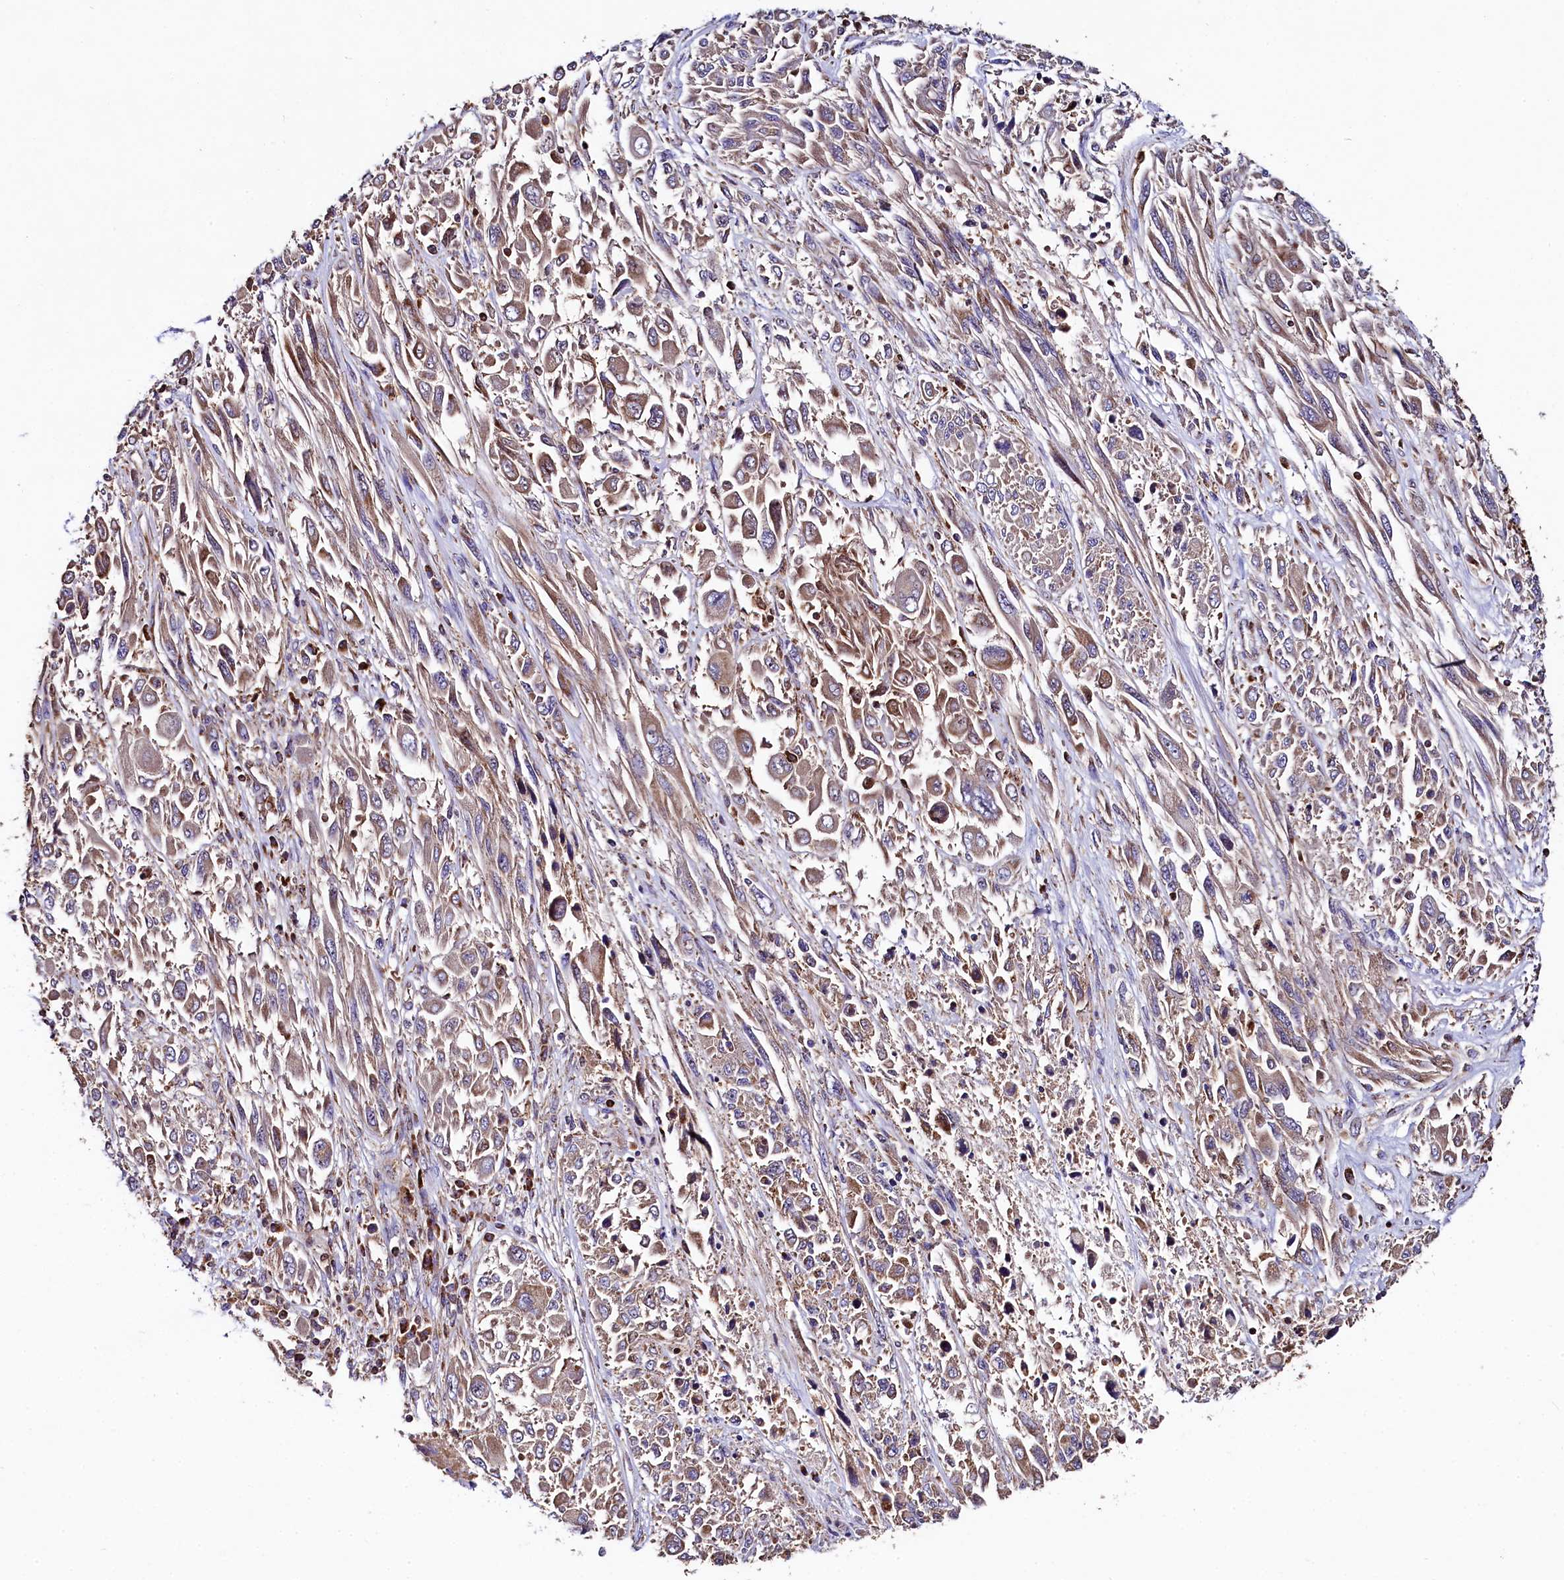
{"staining": {"intensity": "weak", "quantity": "25%-75%", "location": "cytoplasmic/membranous"}, "tissue": "melanoma", "cell_type": "Tumor cells", "image_type": "cancer", "snomed": [{"axis": "morphology", "description": "Malignant melanoma, NOS"}, {"axis": "topography", "description": "Skin"}], "caption": "Immunohistochemistry staining of malignant melanoma, which exhibits low levels of weak cytoplasmic/membranous expression in approximately 25%-75% of tumor cells indicating weak cytoplasmic/membranous protein expression. The staining was performed using DAB (brown) for protein detection and nuclei were counterstained in hematoxylin (blue).", "gene": "CLYBL", "patient": {"sex": "female", "age": 91}}